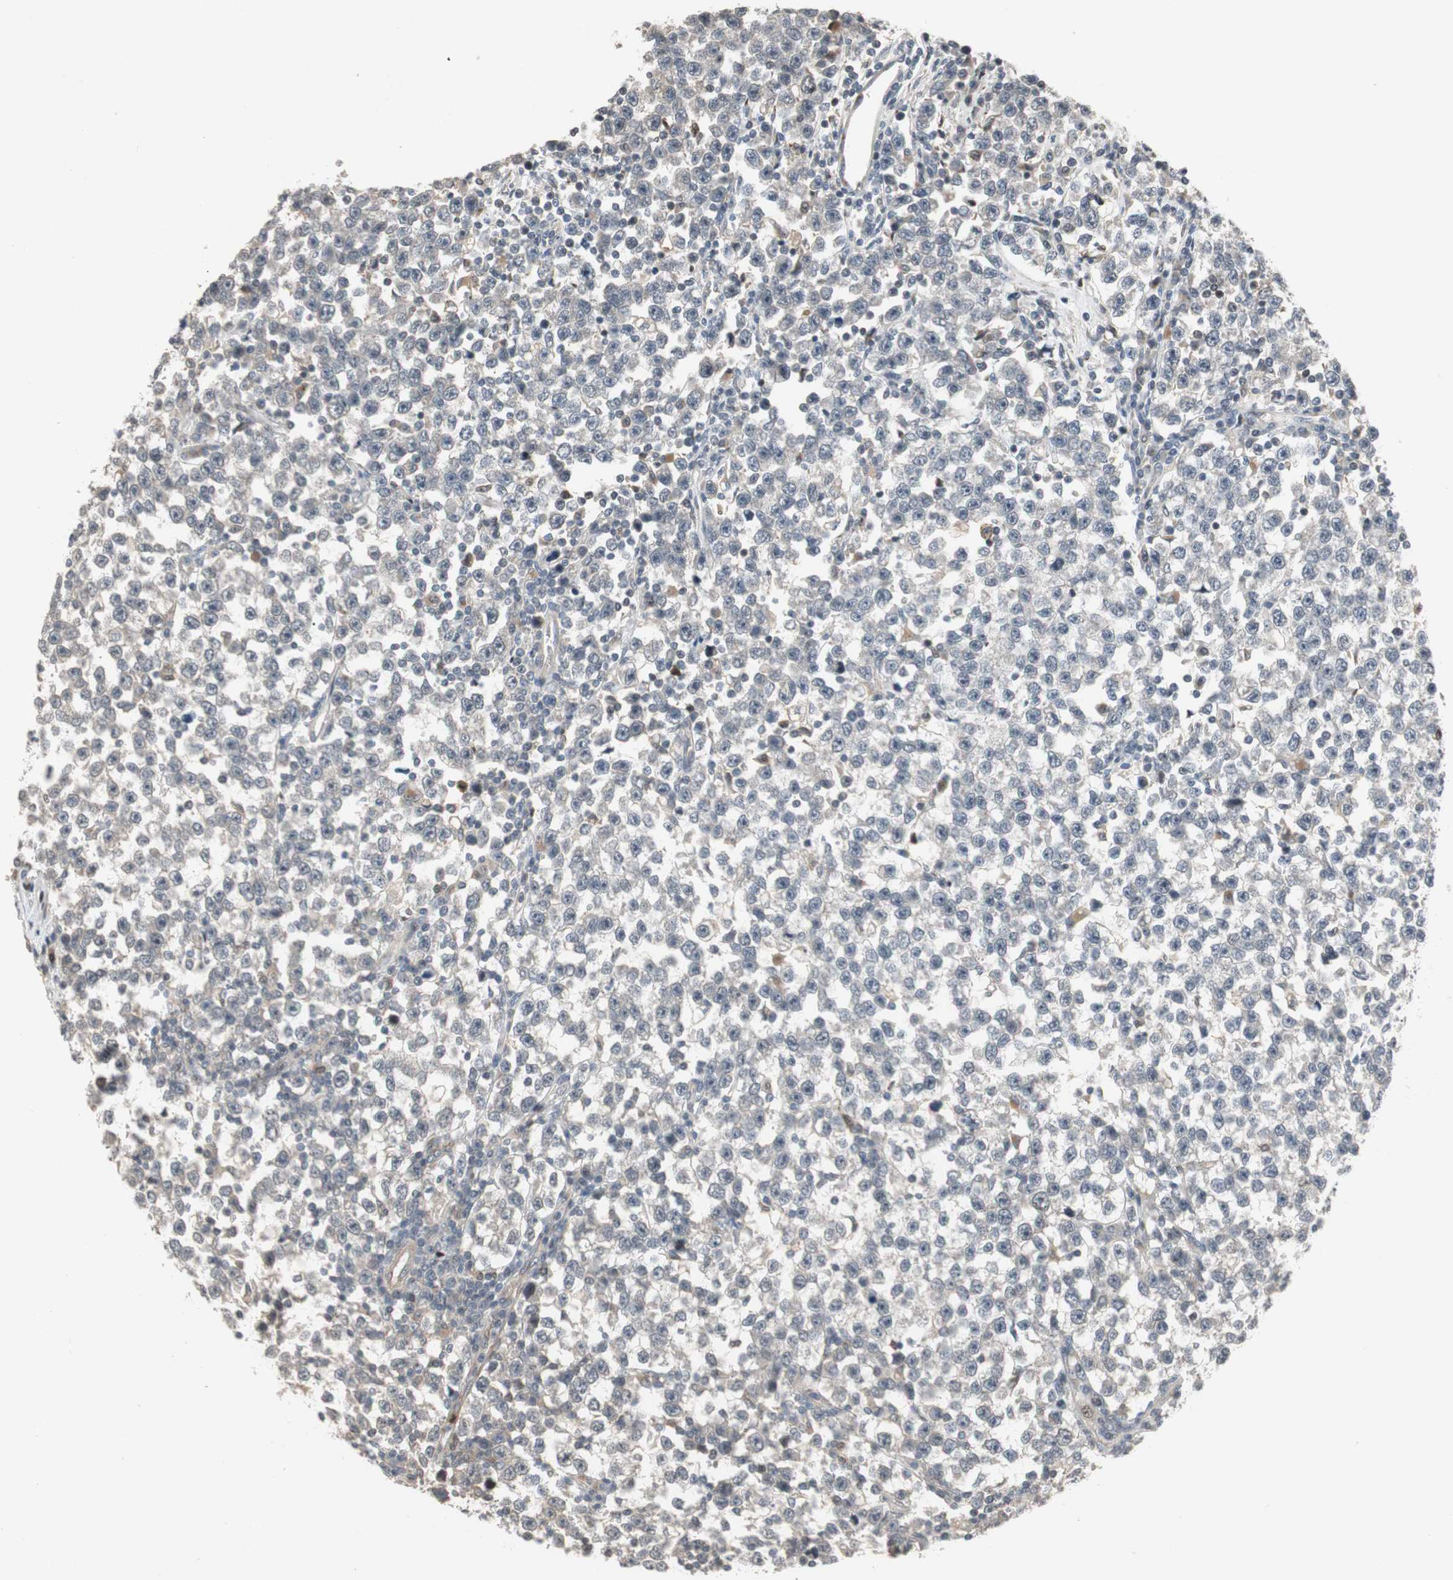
{"staining": {"intensity": "weak", "quantity": "<25%", "location": "cytoplasmic/membranous"}, "tissue": "testis cancer", "cell_type": "Tumor cells", "image_type": "cancer", "snomed": [{"axis": "morphology", "description": "Seminoma, NOS"}, {"axis": "topography", "description": "Testis"}], "caption": "DAB immunohistochemical staining of testis cancer reveals no significant expression in tumor cells.", "gene": "SNX4", "patient": {"sex": "male", "age": 43}}